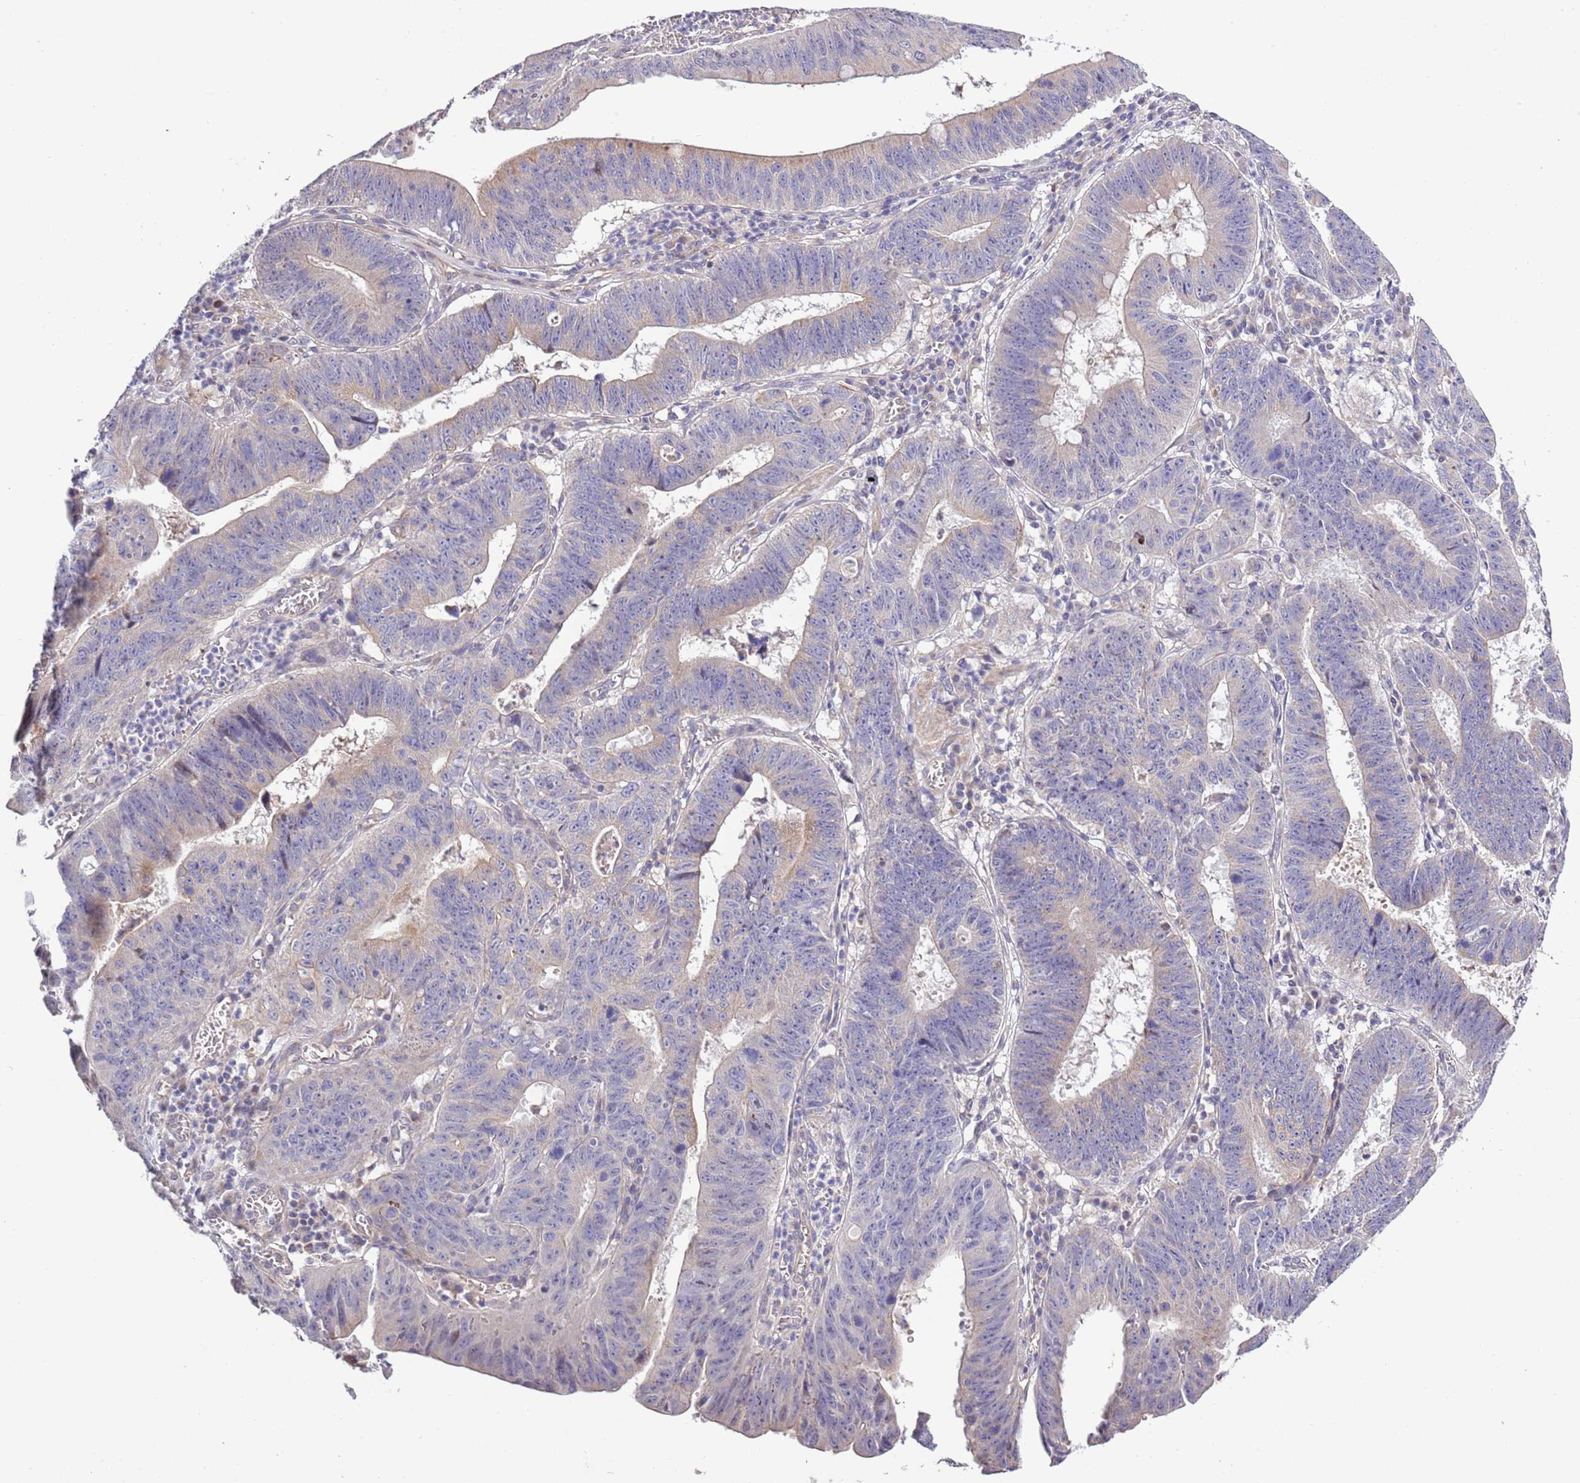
{"staining": {"intensity": "weak", "quantity": "25%-75%", "location": "cytoplasmic/membranous"}, "tissue": "stomach cancer", "cell_type": "Tumor cells", "image_type": "cancer", "snomed": [{"axis": "morphology", "description": "Adenocarcinoma, NOS"}, {"axis": "topography", "description": "Stomach"}], "caption": "High-magnification brightfield microscopy of stomach cancer (adenocarcinoma) stained with DAB (3,3'-diaminobenzidine) (brown) and counterstained with hematoxylin (blue). tumor cells exhibit weak cytoplasmic/membranous positivity is seen in about25%-75% of cells.", "gene": "LIPJ", "patient": {"sex": "male", "age": 59}}